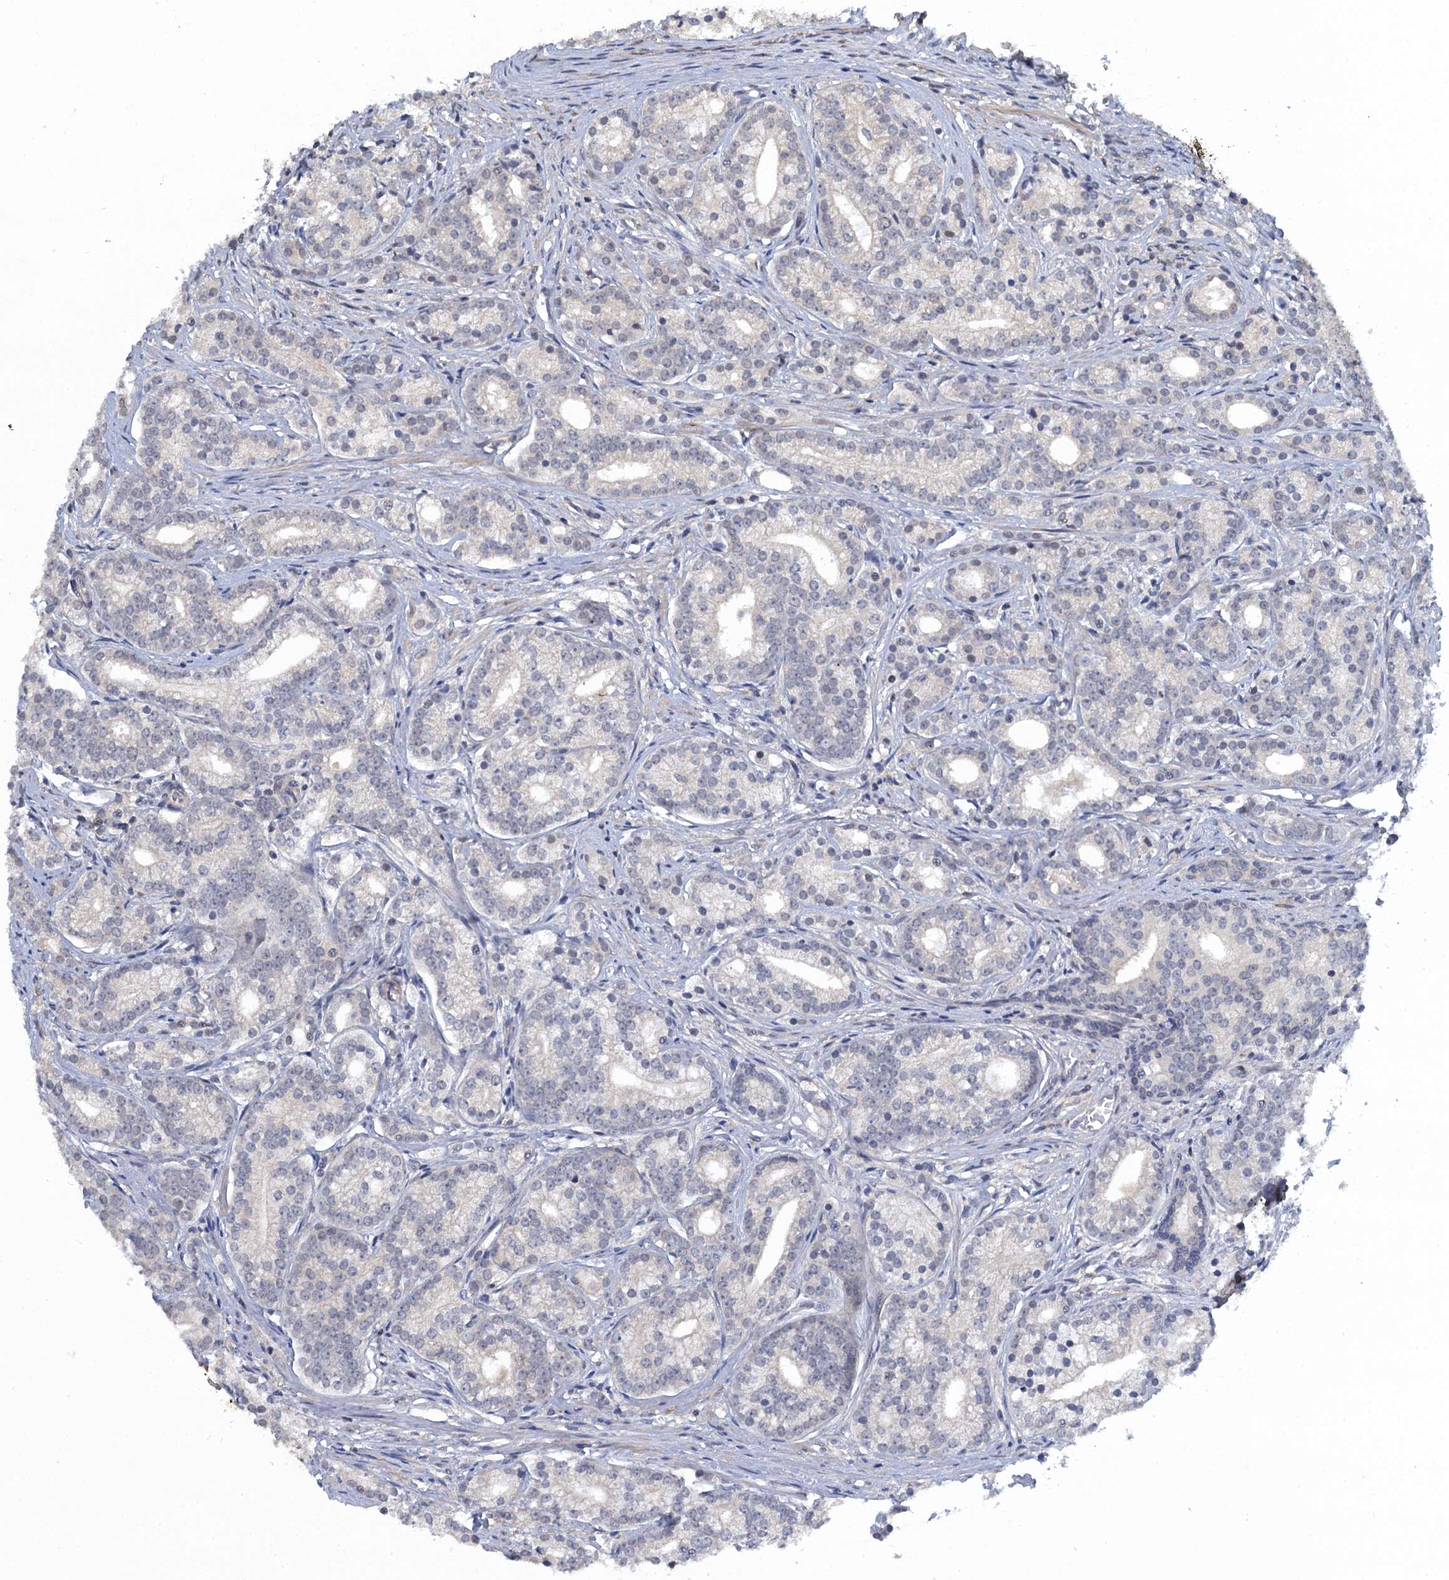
{"staining": {"intensity": "negative", "quantity": "none", "location": "none"}, "tissue": "prostate cancer", "cell_type": "Tumor cells", "image_type": "cancer", "snomed": [{"axis": "morphology", "description": "Adenocarcinoma, Low grade"}, {"axis": "topography", "description": "Prostate"}], "caption": "This is an immunohistochemistry photomicrograph of prostate low-grade adenocarcinoma. There is no positivity in tumor cells.", "gene": "MRFAP1", "patient": {"sex": "male", "age": 71}}